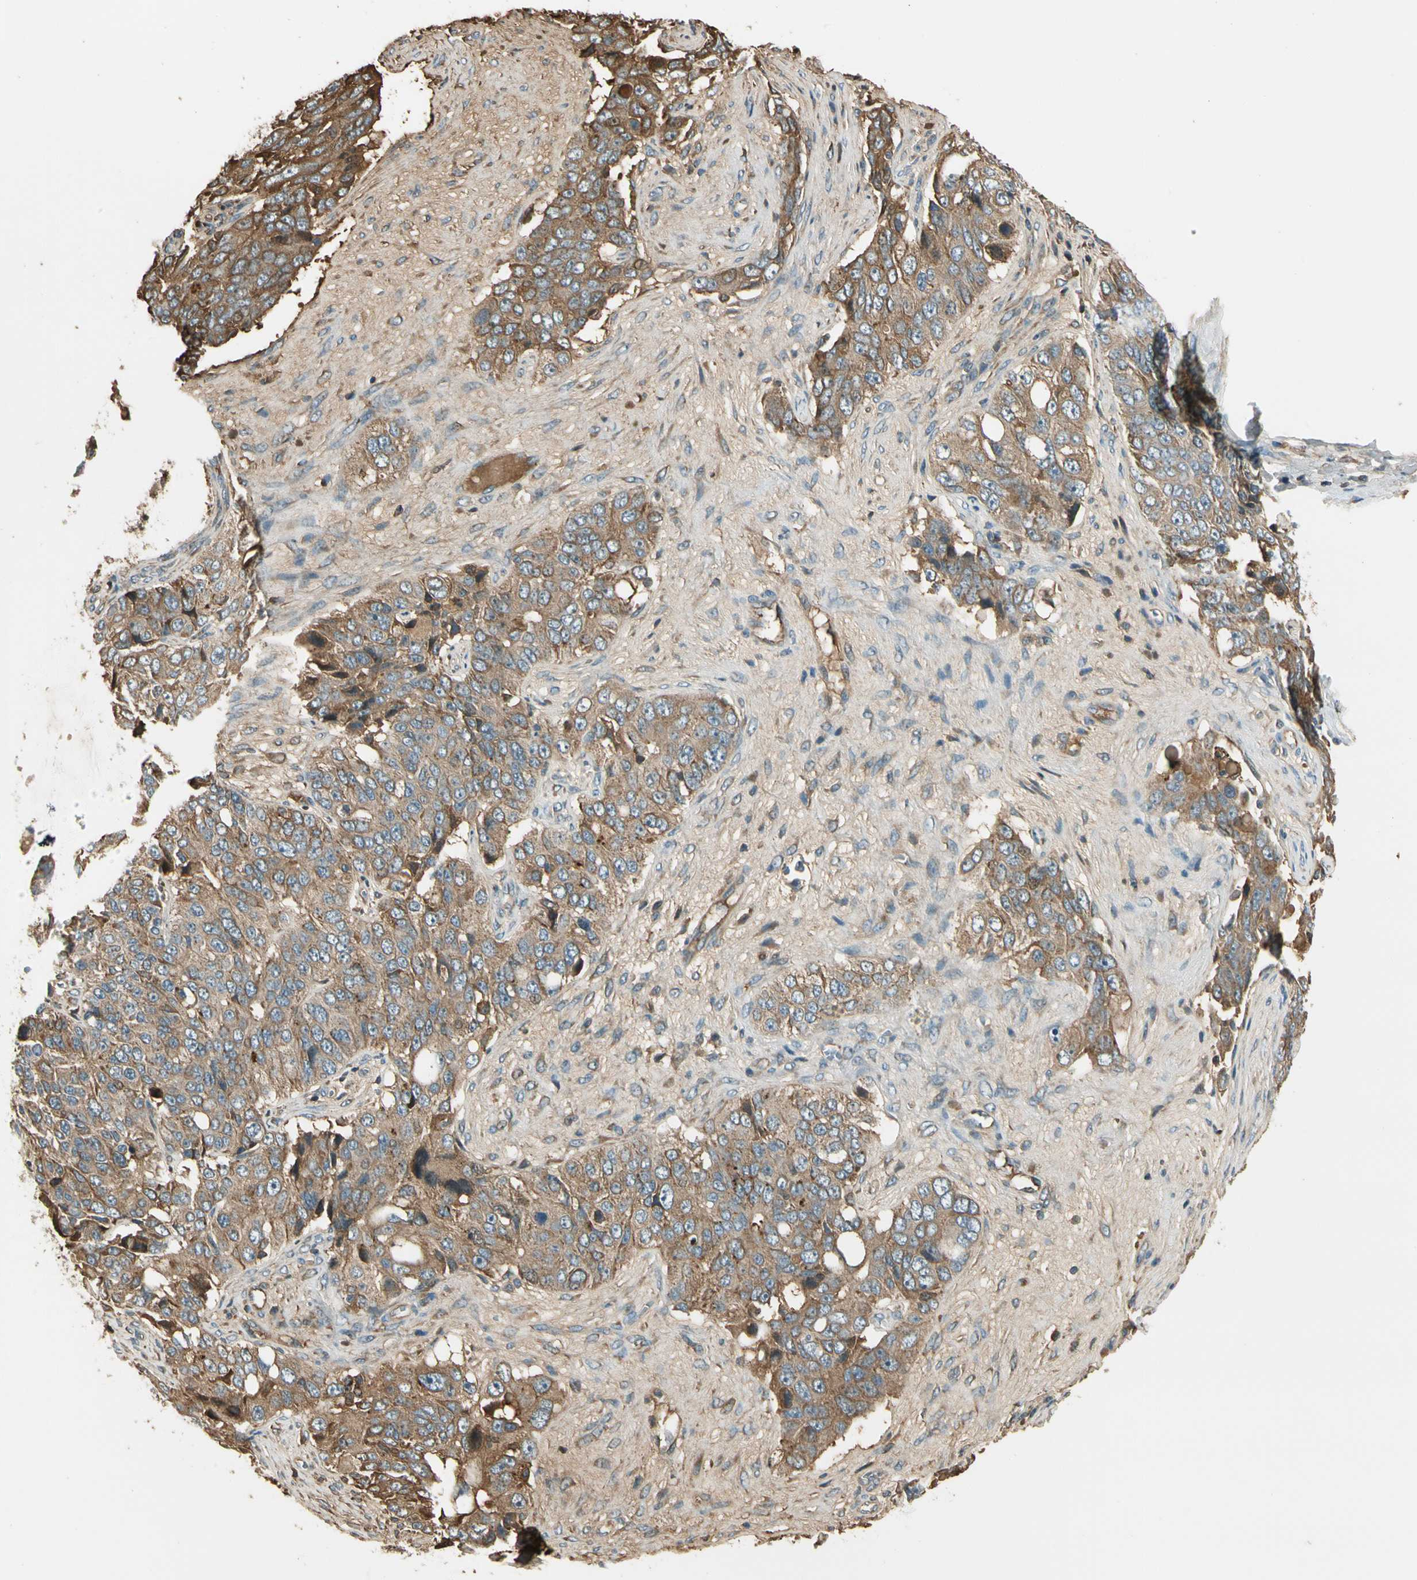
{"staining": {"intensity": "moderate", "quantity": ">75%", "location": "cytoplasmic/membranous"}, "tissue": "ovarian cancer", "cell_type": "Tumor cells", "image_type": "cancer", "snomed": [{"axis": "morphology", "description": "Carcinoma, endometroid"}, {"axis": "topography", "description": "Ovary"}], "caption": "Ovarian endometroid carcinoma tissue displays moderate cytoplasmic/membranous expression in approximately >75% of tumor cells, visualized by immunohistochemistry. (Stains: DAB (3,3'-diaminobenzidine) in brown, nuclei in blue, Microscopy: brightfield microscopy at high magnification).", "gene": "STX11", "patient": {"sex": "female", "age": 51}}